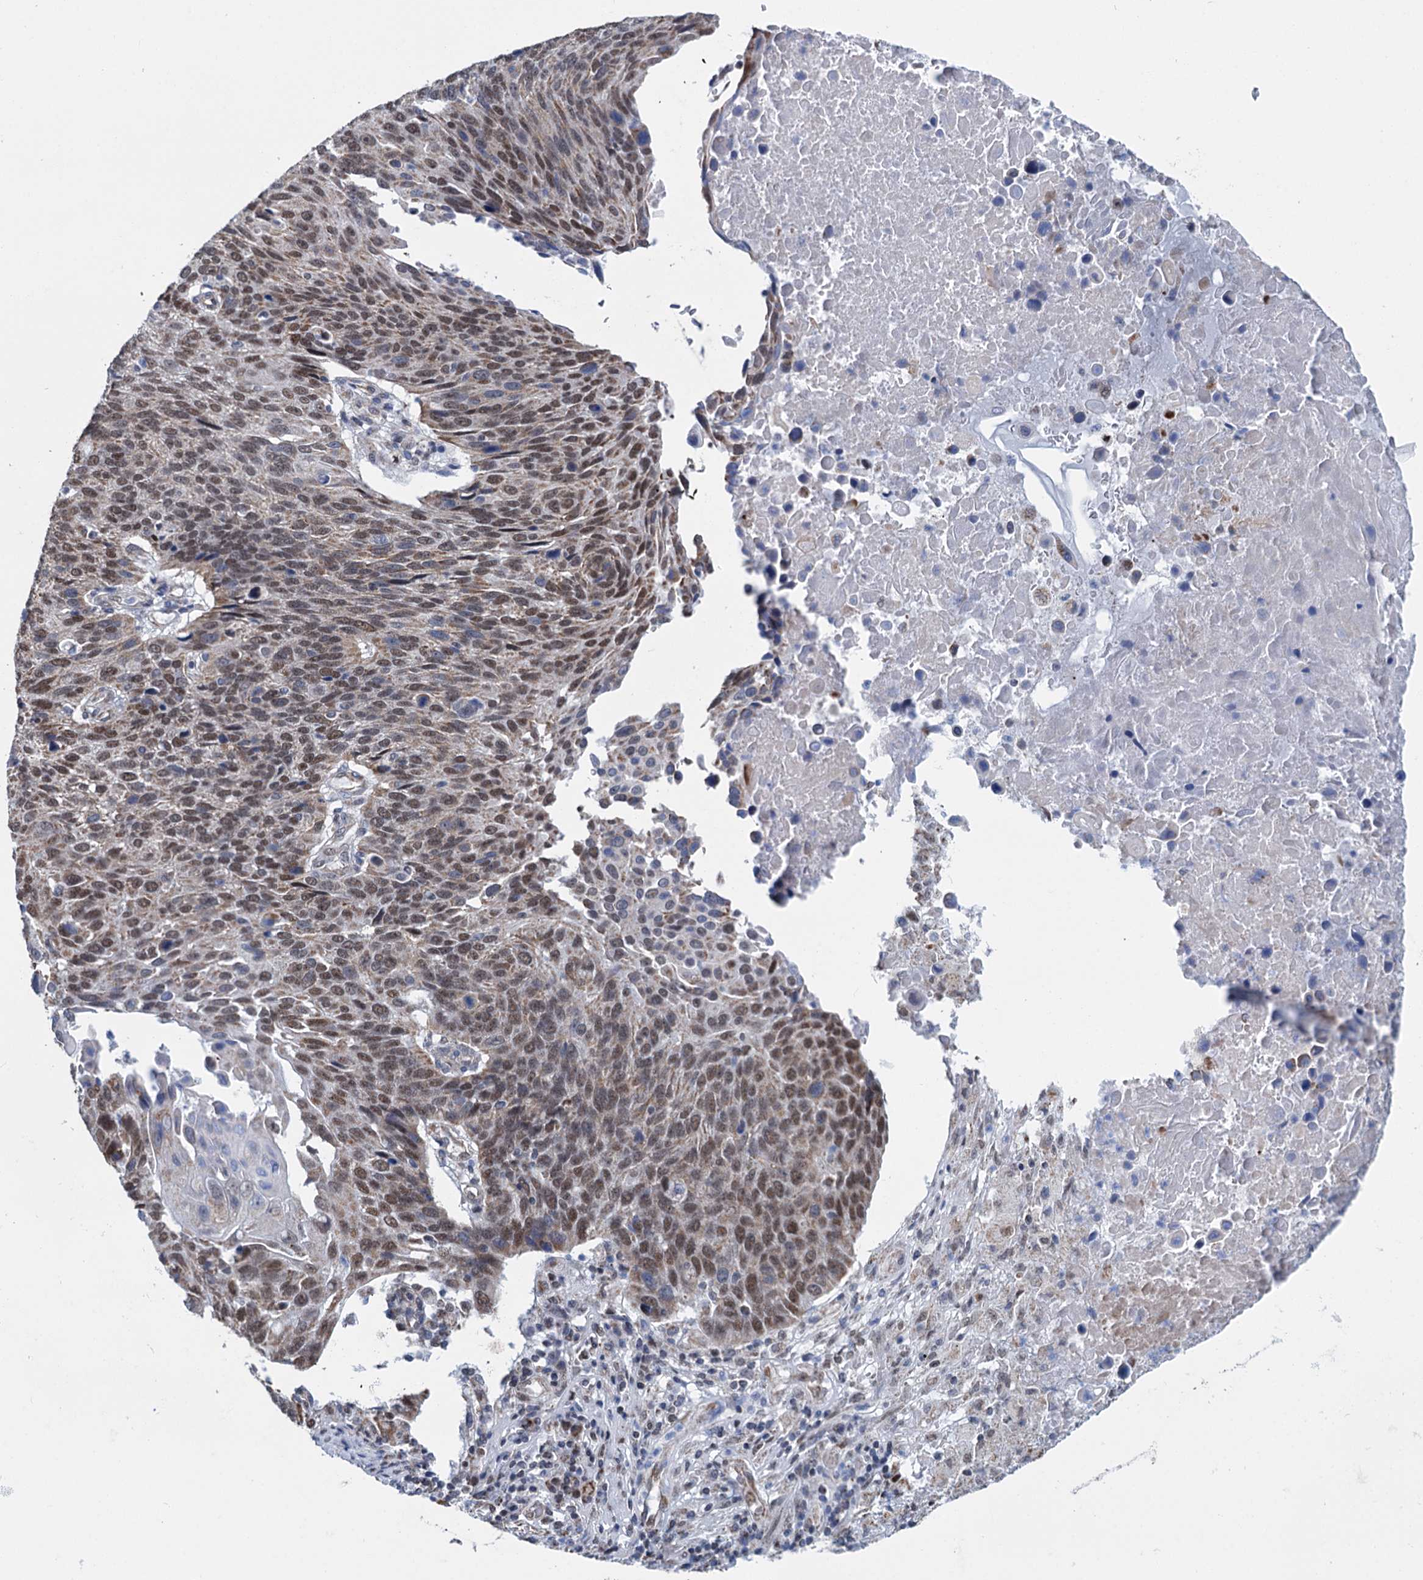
{"staining": {"intensity": "moderate", "quantity": ">75%", "location": "cytoplasmic/membranous,nuclear"}, "tissue": "lung cancer", "cell_type": "Tumor cells", "image_type": "cancer", "snomed": [{"axis": "morphology", "description": "Squamous cell carcinoma, NOS"}, {"axis": "topography", "description": "Lung"}], "caption": "Brown immunohistochemical staining in squamous cell carcinoma (lung) shows moderate cytoplasmic/membranous and nuclear staining in about >75% of tumor cells. (DAB IHC, brown staining for protein, blue staining for nuclei).", "gene": "MORN3", "patient": {"sex": "male", "age": 66}}